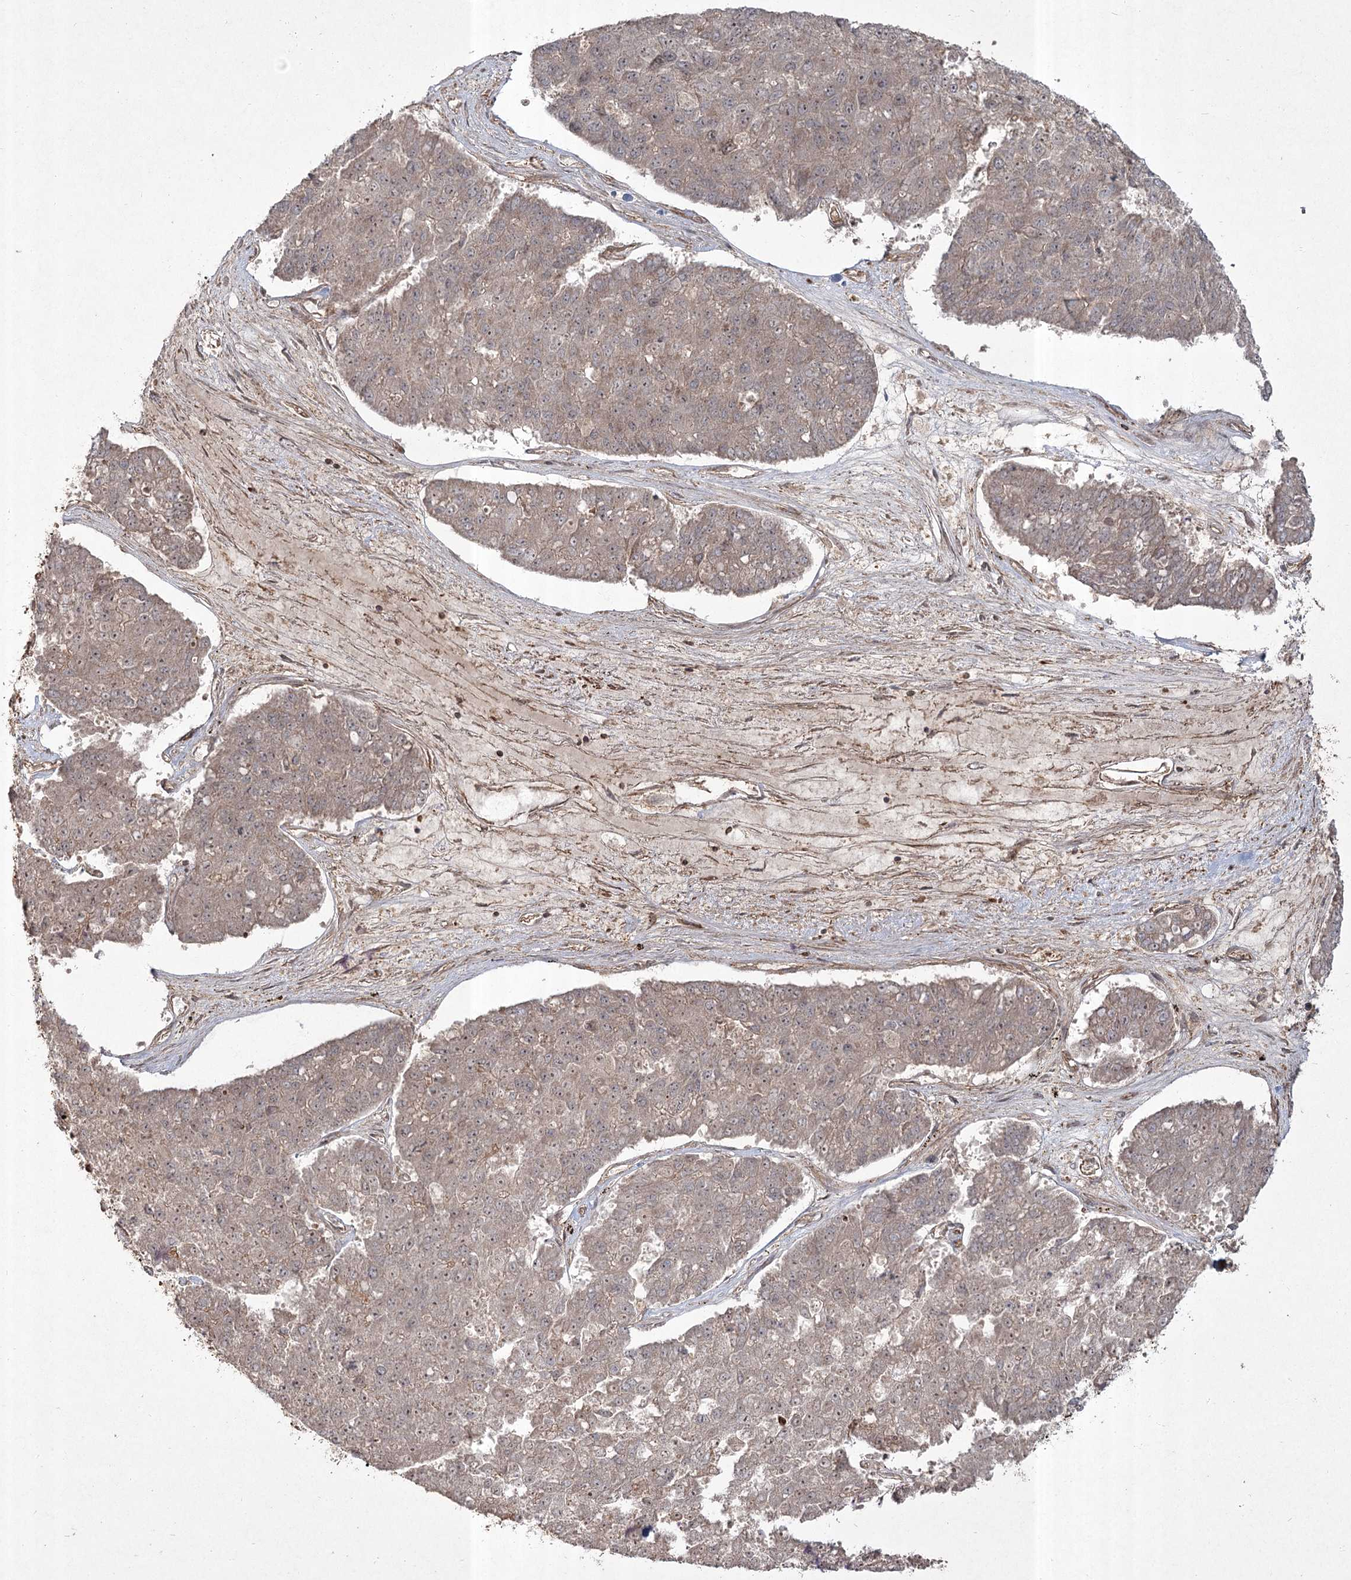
{"staining": {"intensity": "weak", "quantity": ">75%", "location": "nuclear"}, "tissue": "pancreatic cancer", "cell_type": "Tumor cells", "image_type": "cancer", "snomed": [{"axis": "morphology", "description": "Adenocarcinoma, NOS"}, {"axis": "topography", "description": "Pancreas"}], "caption": "IHC image of neoplastic tissue: human pancreatic cancer stained using IHC demonstrates low levels of weak protein expression localized specifically in the nuclear of tumor cells, appearing as a nuclear brown color.", "gene": "CPLANE1", "patient": {"sex": "male", "age": 50}}